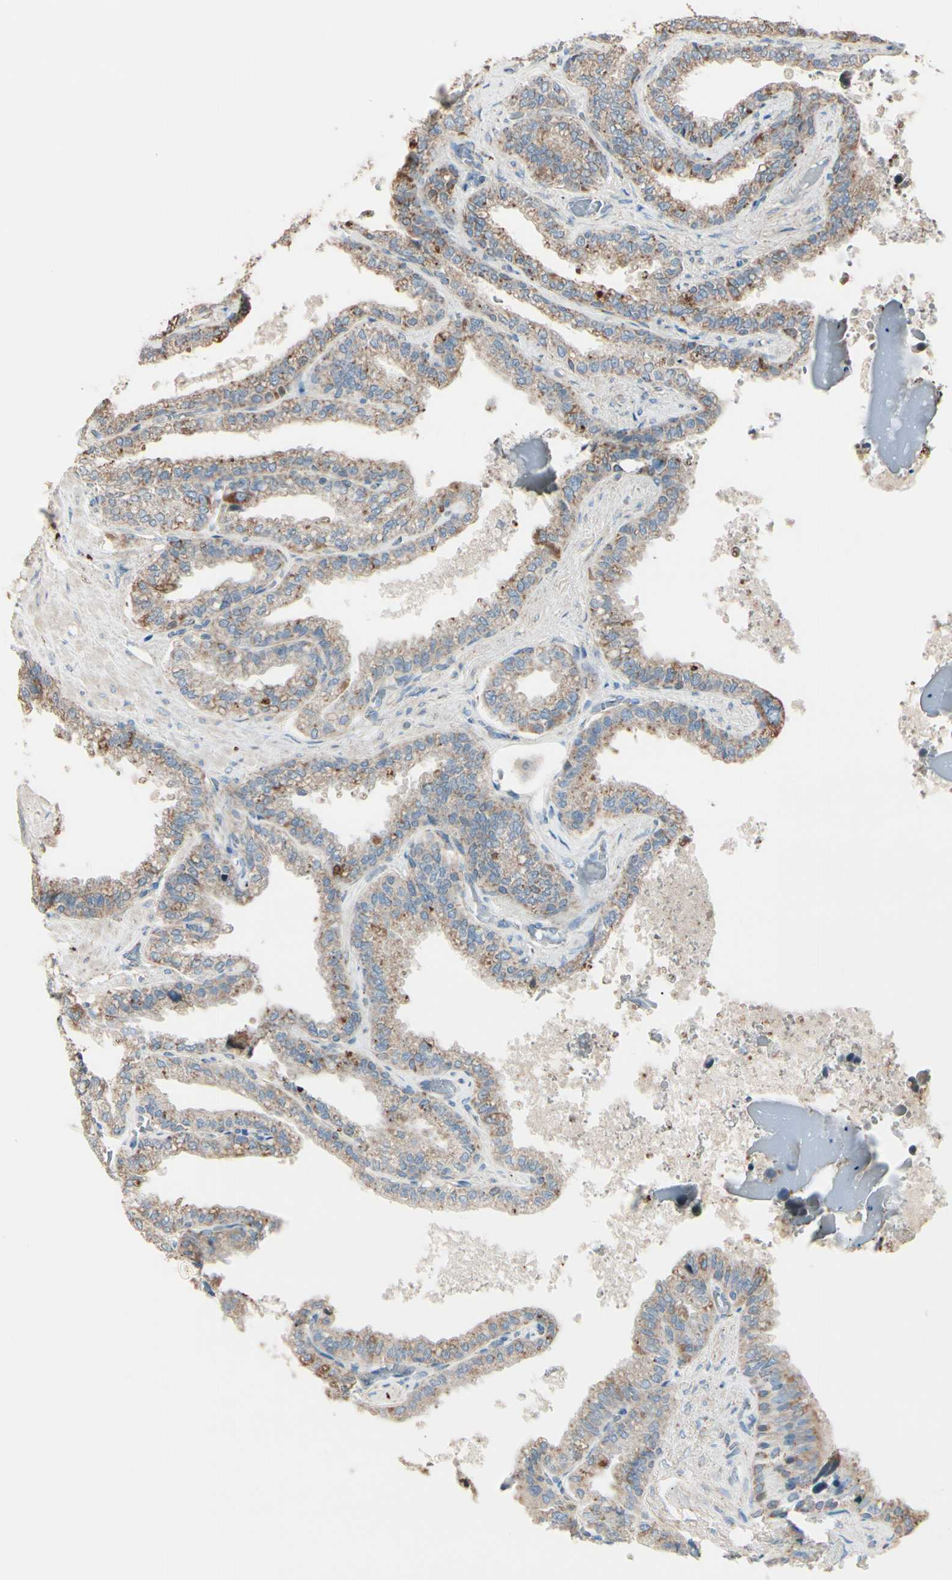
{"staining": {"intensity": "weak", "quantity": ">75%", "location": "cytoplasmic/membranous"}, "tissue": "seminal vesicle", "cell_type": "Glandular cells", "image_type": "normal", "snomed": [{"axis": "morphology", "description": "Normal tissue, NOS"}, {"axis": "topography", "description": "Seminal veicle"}], "caption": "Benign seminal vesicle was stained to show a protein in brown. There is low levels of weak cytoplasmic/membranous staining in about >75% of glandular cells. The protein is stained brown, and the nuclei are stained in blue (DAB (3,3'-diaminobenzidine) IHC with brightfield microscopy, high magnification).", "gene": "EPHA3", "patient": {"sex": "male", "age": 46}}